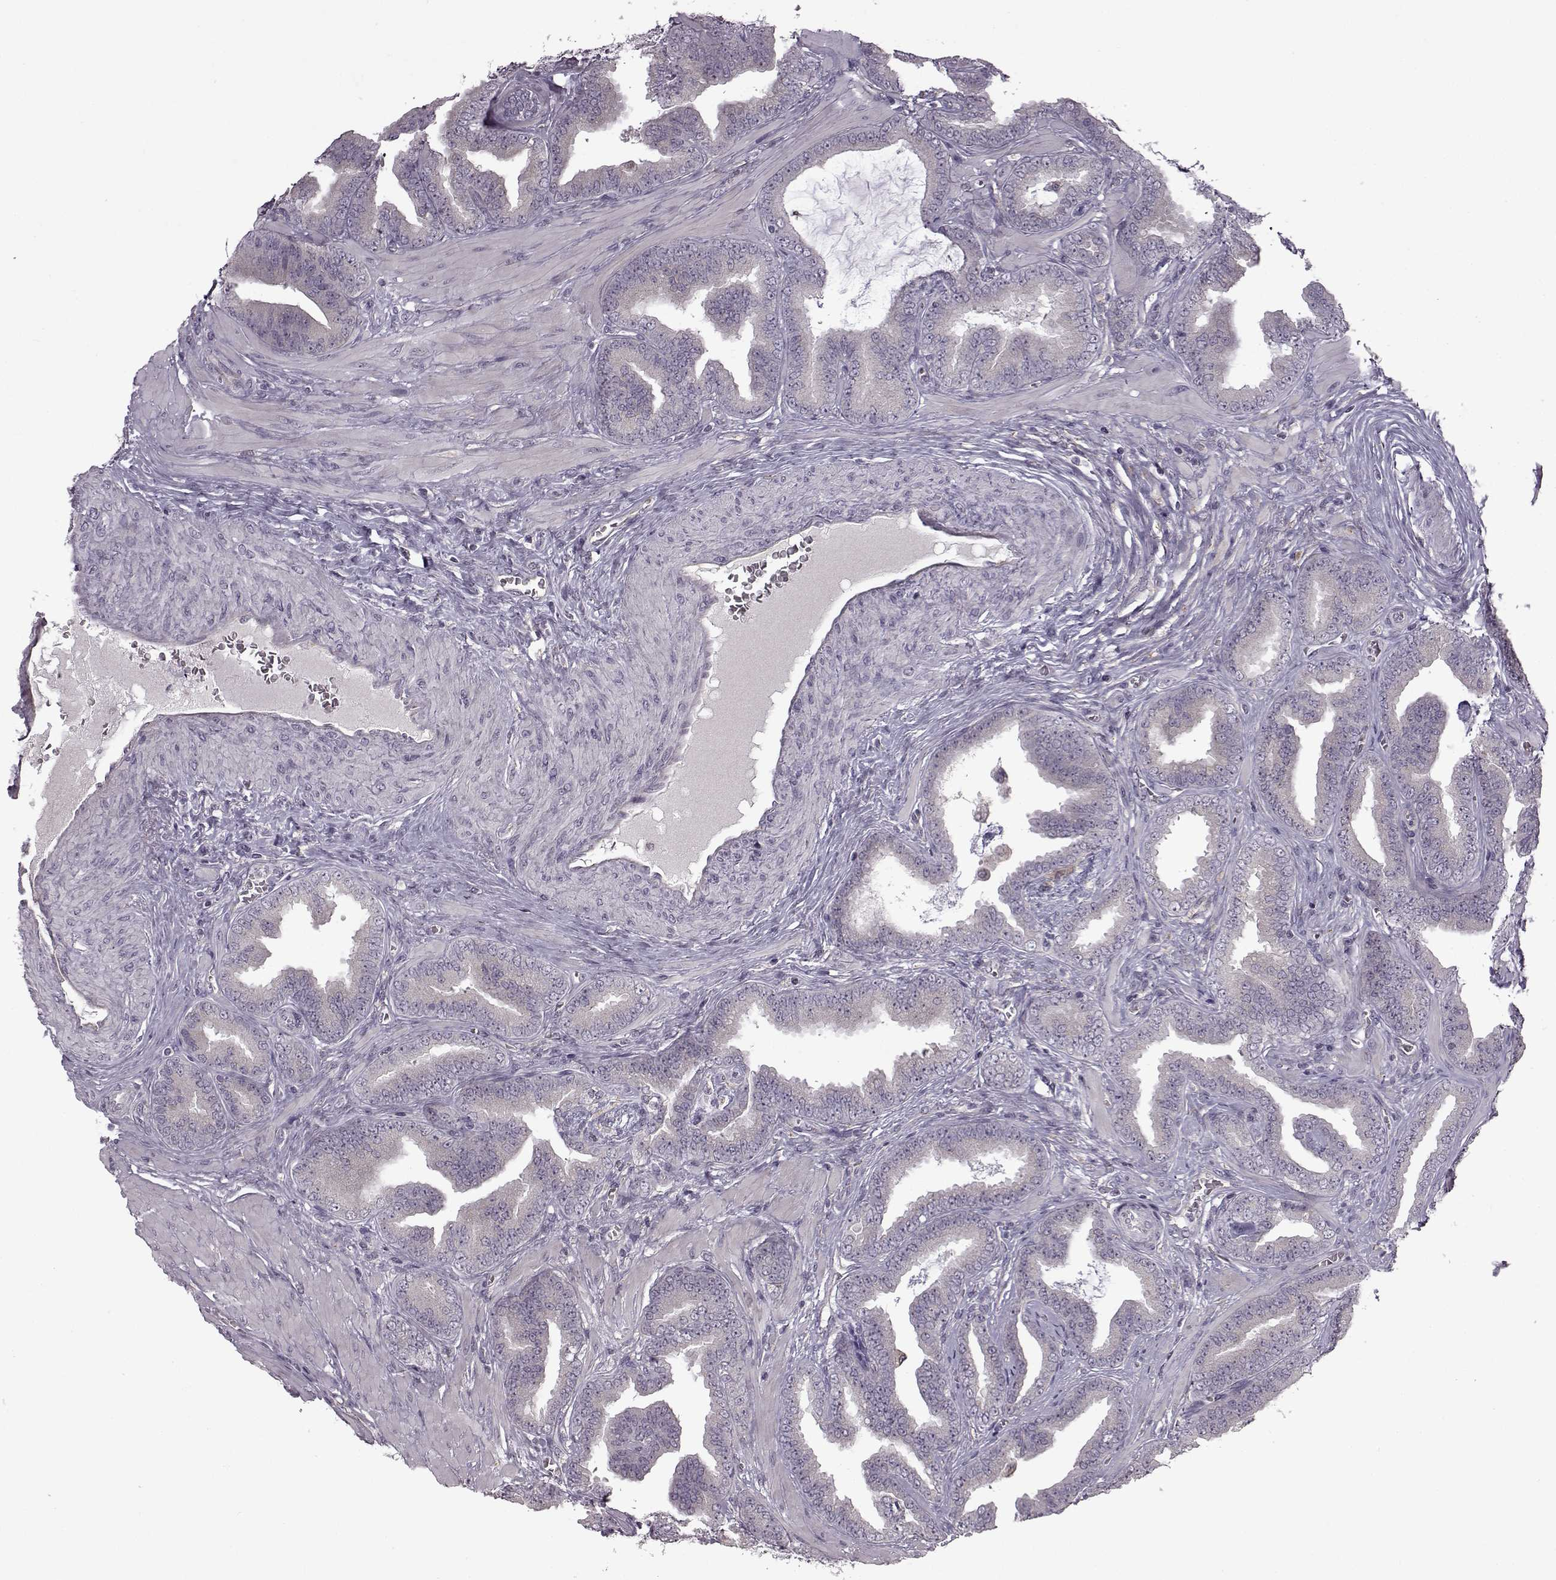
{"staining": {"intensity": "negative", "quantity": "none", "location": "none"}, "tissue": "prostate cancer", "cell_type": "Tumor cells", "image_type": "cancer", "snomed": [{"axis": "morphology", "description": "Adenocarcinoma, Low grade"}, {"axis": "topography", "description": "Prostate"}], "caption": "The histopathology image exhibits no significant positivity in tumor cells of prostate cancer.", "gene": "B3GNT6", "patient": {"sex": "male", "age": 63}}